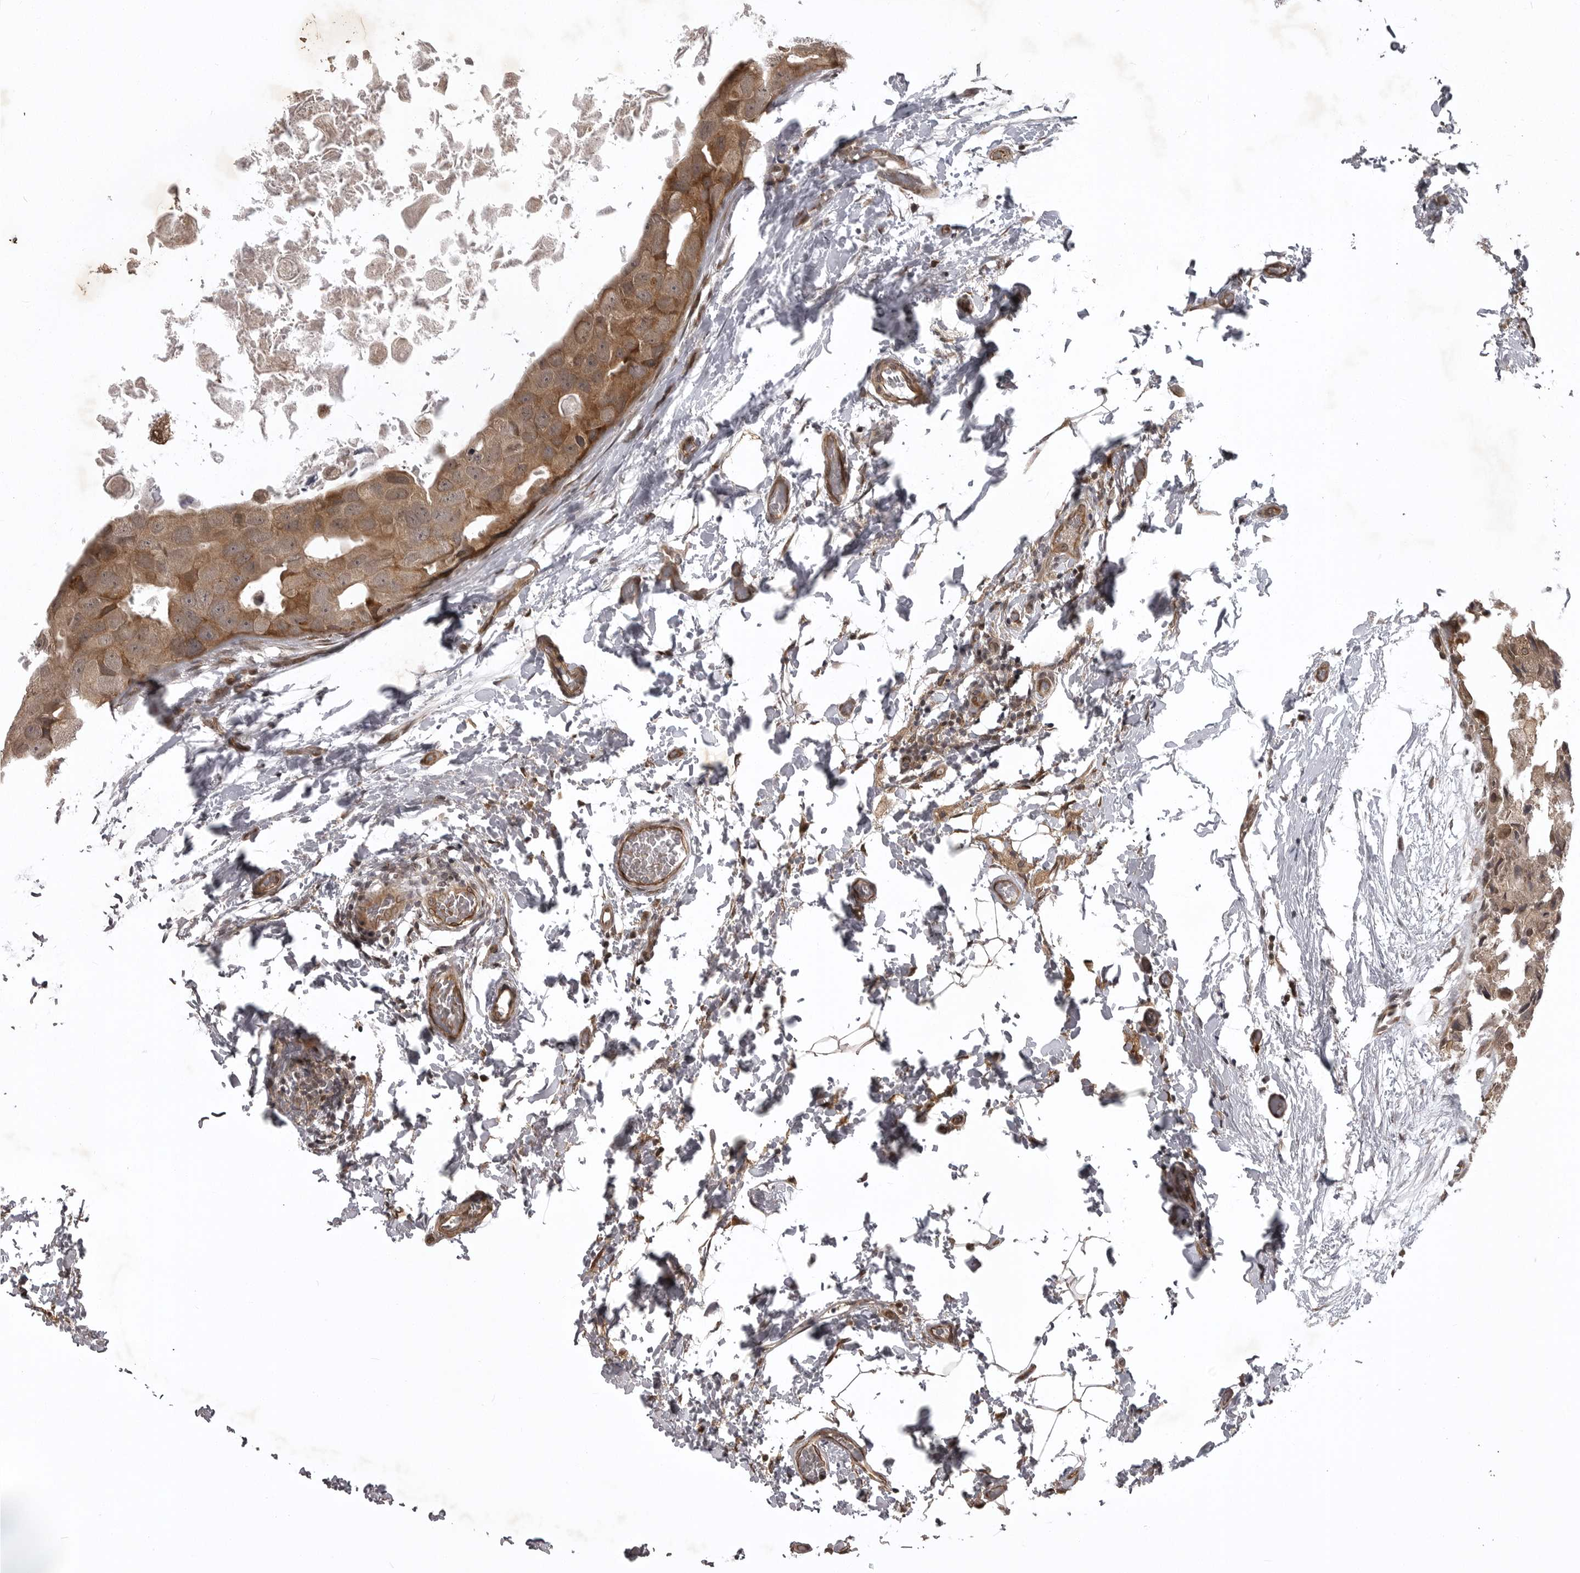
{"staining": {"intensity": "moderate", "quantity": ">75%", "location": "cytoplasmic/membranous"}, "tissue": "breast cancer", "cell_type": "Tumor cells", "image_type": "cancer", "snomed": [{"axis": "morphology", "description": "Duct carcinoma"}, {"axis": "topography", "description": "Breast"}], "caption": "Brown immunohistochemical staining in human breast cancer demonstrates moderate cytoplasmic/membranous staining in about >75% of tumor cells. The protein is stained brown, and the nuclei are stained in blue (DAB (3,3'-diaminobenzidine) IHC with brightfield microscopy, high magnification).", "gene": "SNX16", "patient": {"sex": "female", "age": 62}}